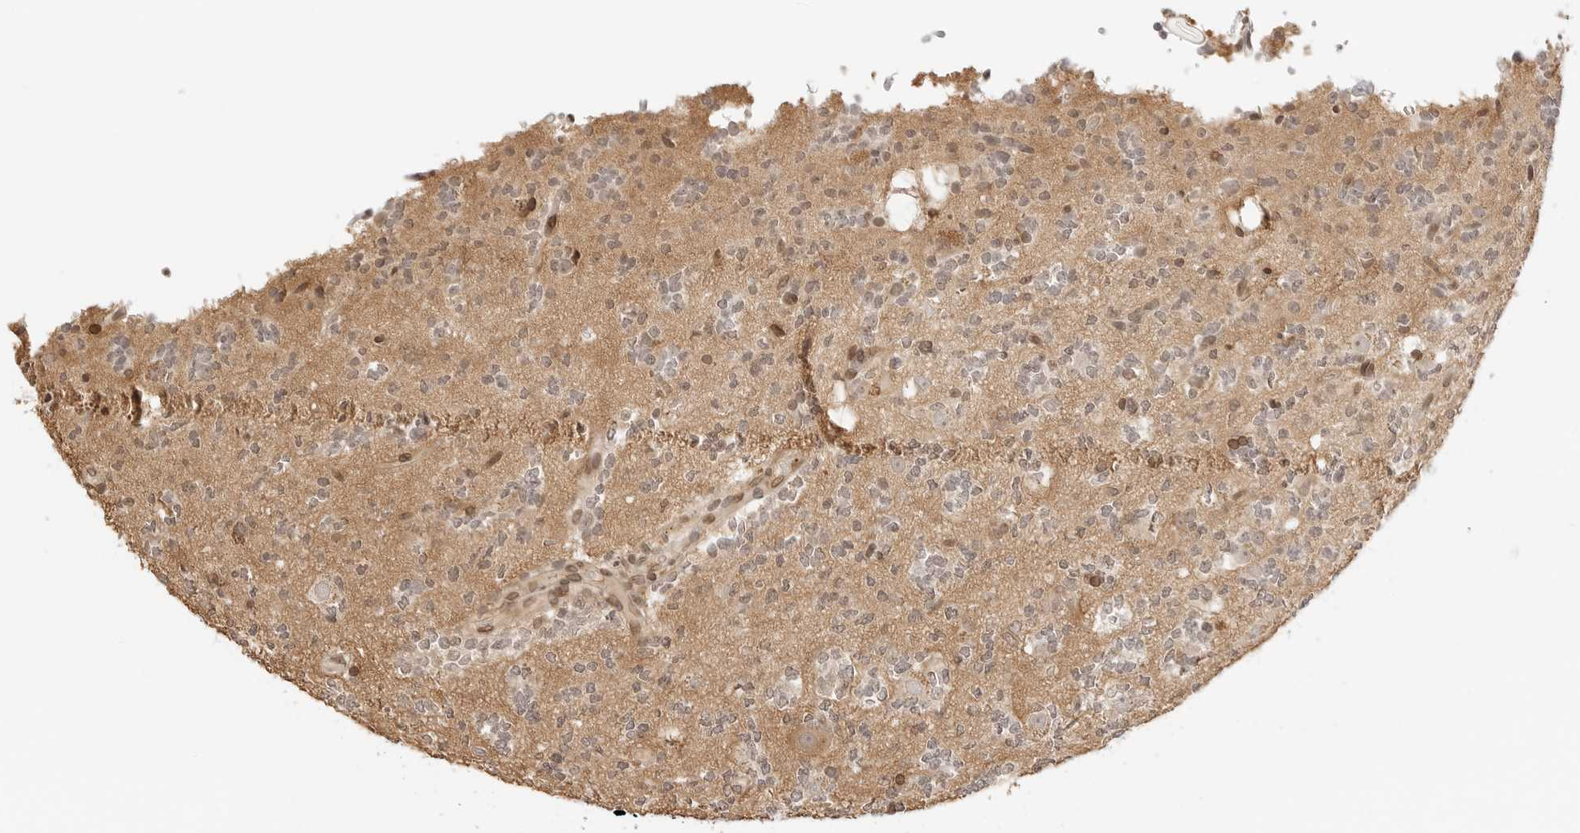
{"staining": {"intensity": "weak", "quantity": "<25%", "location": "nuclear"}, "tissue": "glioma", "cell_type": "Tumor cells", "image_type": "cancer", "snomed": [{"axis": "morphology", "description": "Glioma, malignant, High grade"}, {"axis": "topography", "description": "Brain"}], "caption": "This histopathology image is of malignant glioma (high-grade) stained with IHC to label a protein in brown with the nuclei are counter-stained blue. There is no positivity in tumor cells.", "gene": "POLH", "patient": {"sex": "female", "age": 62}}